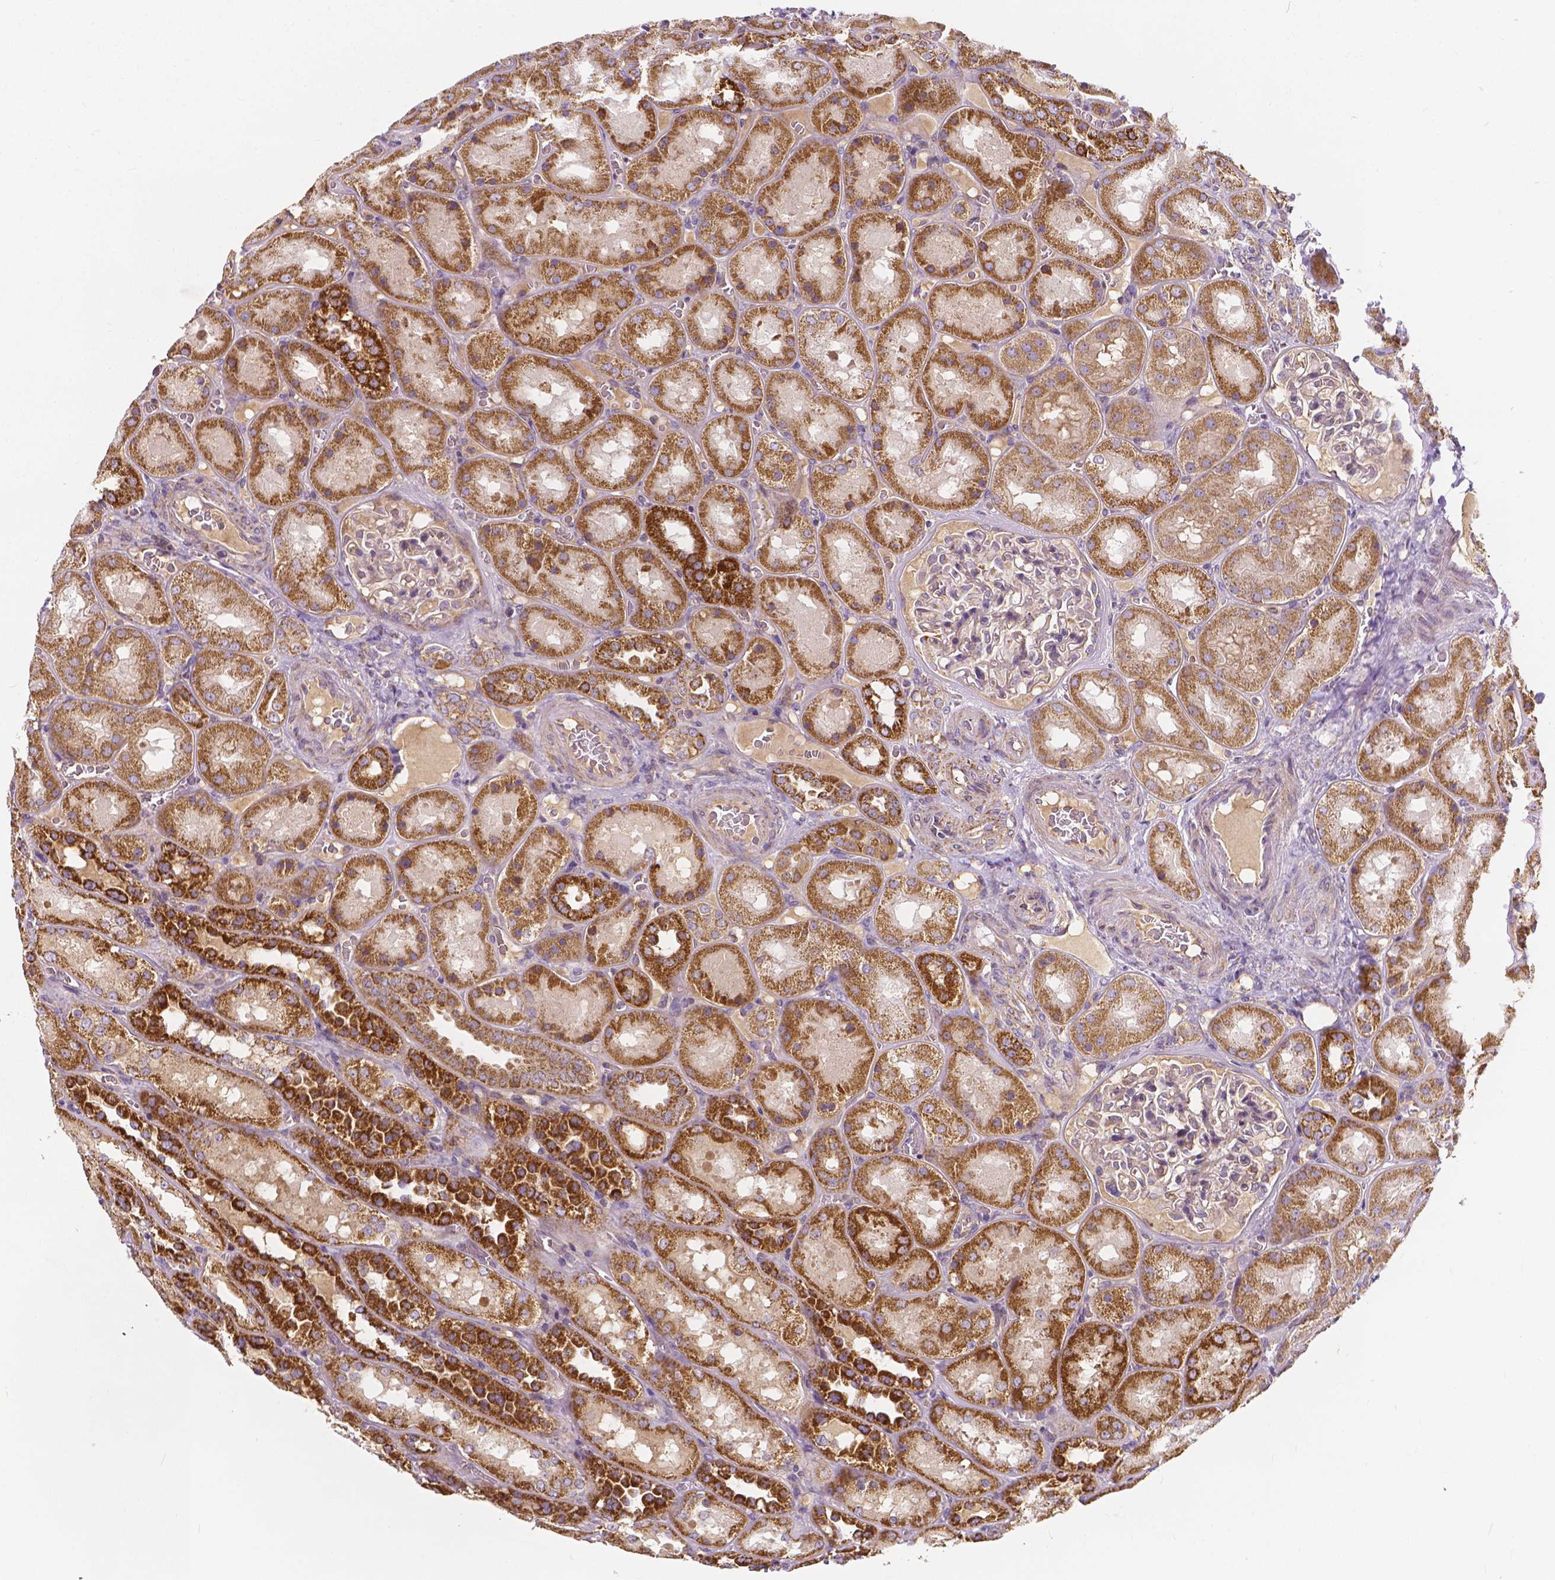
{"staining": {"intensity": "weak", "quantity": "<25%", "location": "cytoplasmic/membranous"}, "tissue": "kidney", "cell_type": "Cells in glomeruli", "image_type": "normal", "snomed": [{"axis": "morphology", "description": "Normal tissue, NOS"}, {"axis": "topography", "description": "Kidney"}], "caption": "IHC of normal kidney demonstrates no positivity in cells in glomeruli. (DAB (3,3'-diaminobenzidine) immunohistochemistry (IHC) visualized using brightfield microscopy, high magnification).", "gene": "SNCAIP", "patient": {"sex": "male", "age": 73}}